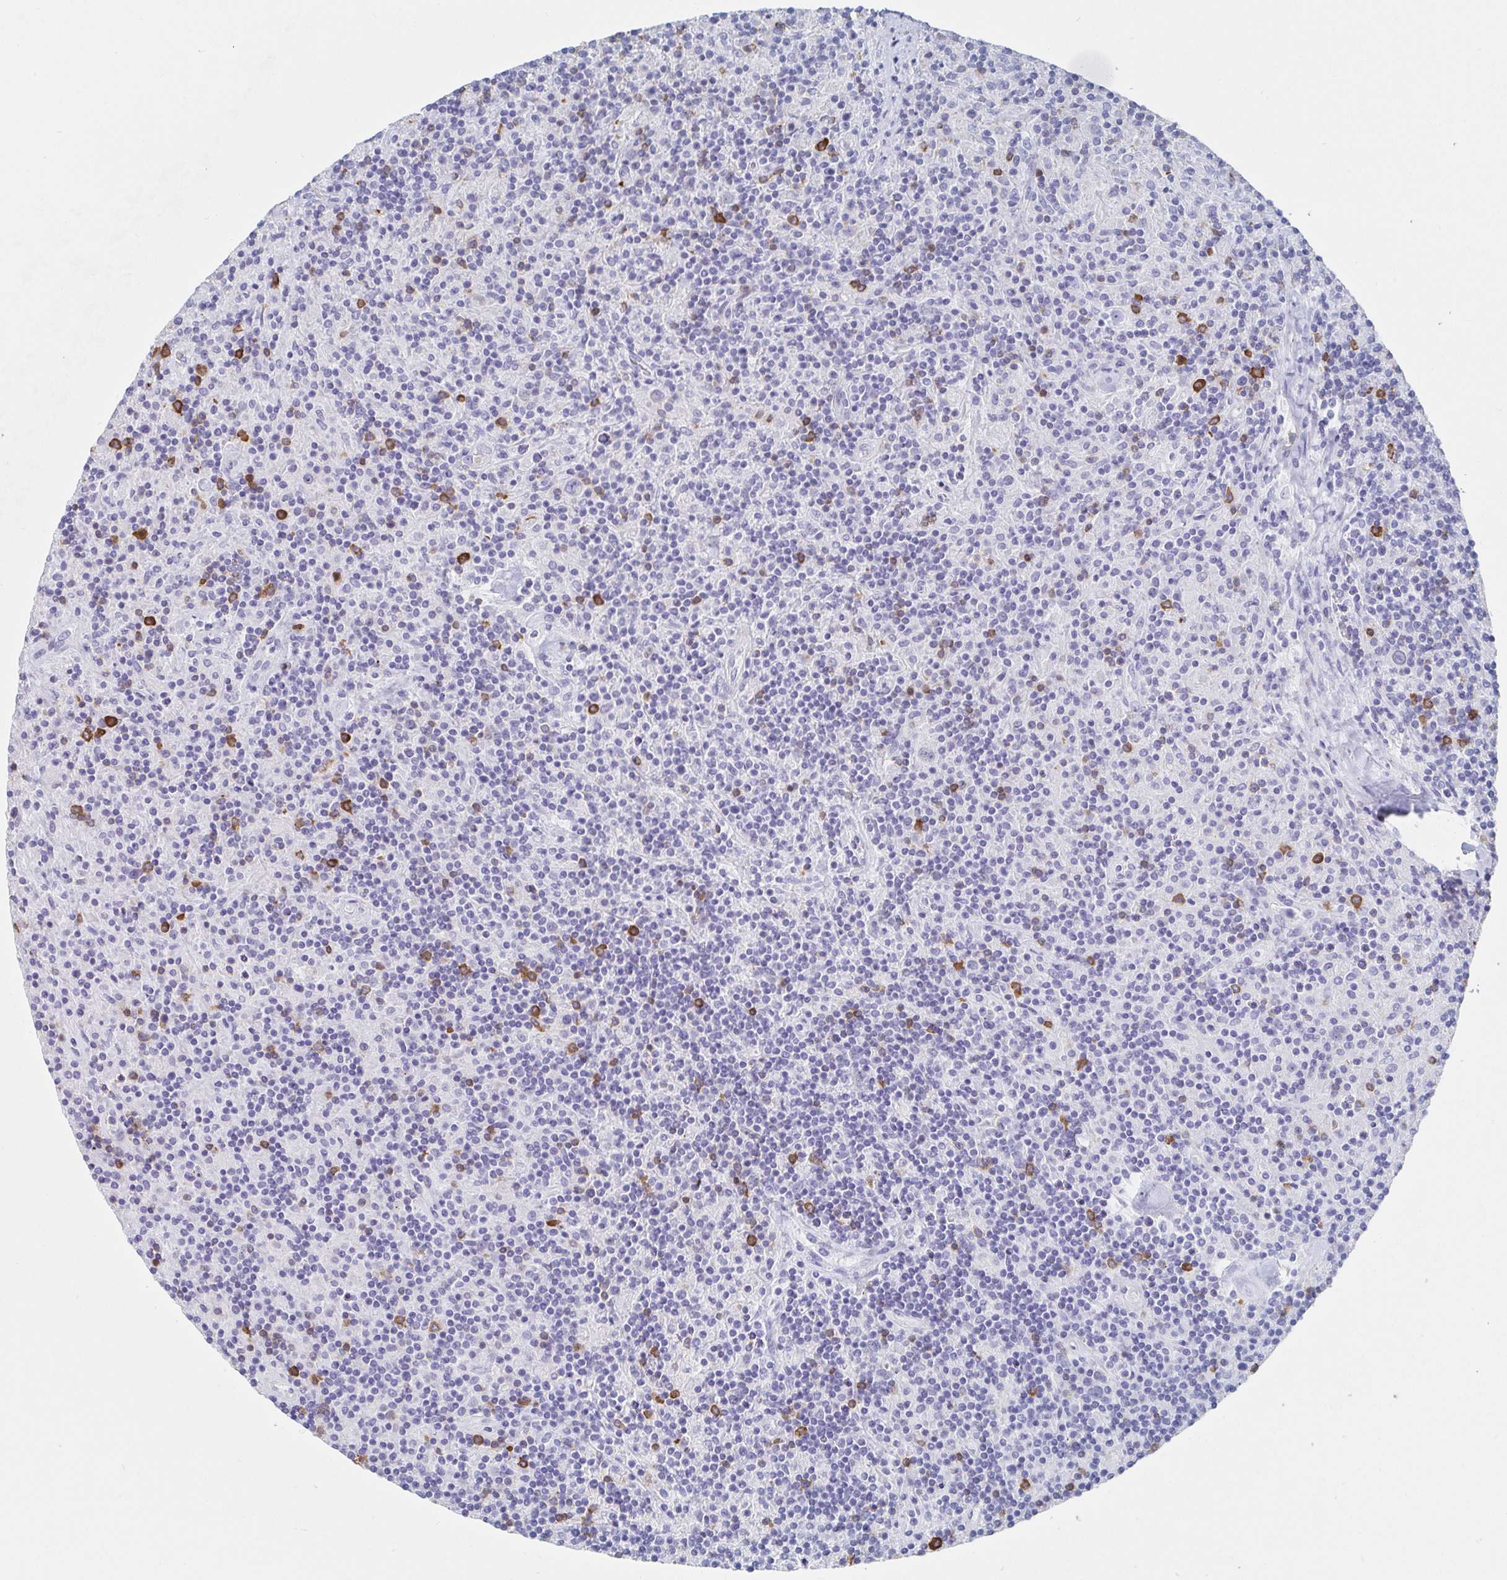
{"staining": {"intensity": "negative", "quantity": "none", "location": "none"}, "tissue": "lymphoma", "cell_type": "Tumor cells", "image_type": "cancer", "snomed": [{"axis": "morphology", "description": "Hodgkin's disease, NOS"}, {"axis": "topography", "description": "Lymph node"}], "caption": "High magnification brightfield microscopy of Hodgkin's disease stained with DAB (3,3'-diaminobenzidine) (brown) and counterstained with hematoxylin (blue): tumor cells show no significant staining. (DAB IHC visualized using brightfield microscopy, high magnification).", "gene": "PACSIN1", "patient": {"sex": "male", "age": 70}}